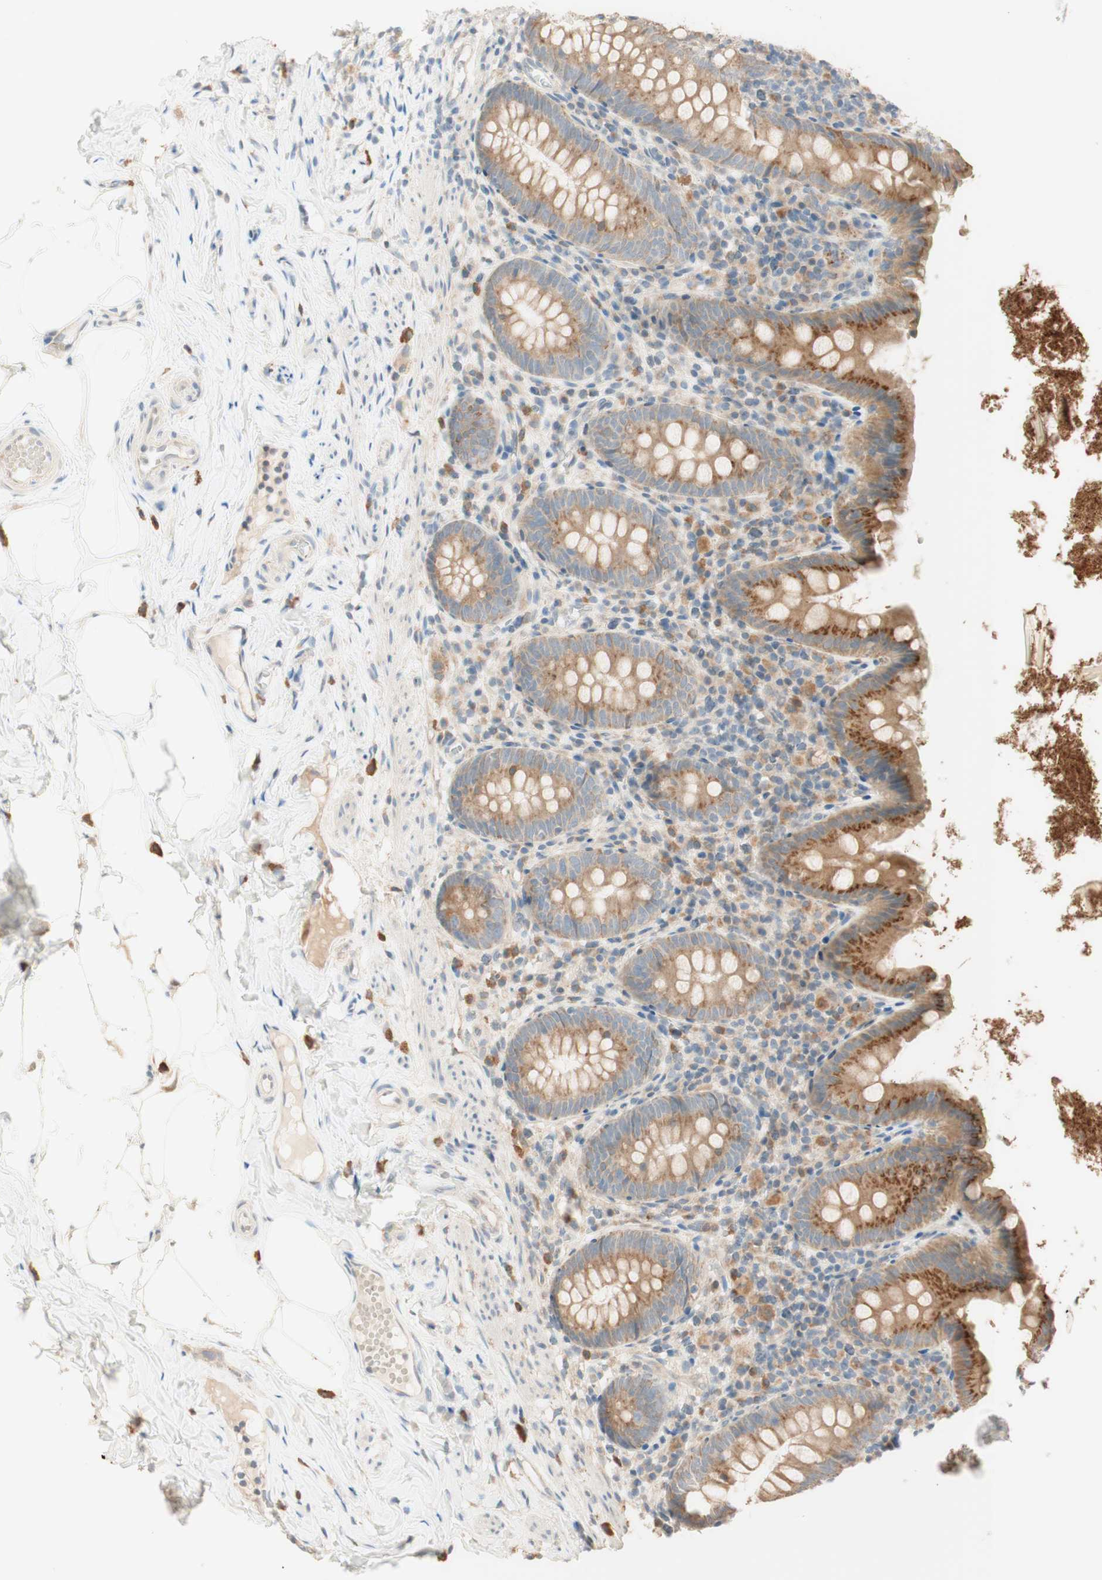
{"staining": {"intensity": "moderate", "quantity": ">75%", "location": "cytoplasmic/membranous"}, "tissue": "appendix", "cell_type": "Glandular cells", "image_type": "normal", "snomed": [{"axis": "morphology", "description": "Normal tissue, NOS"}, {"axis": "topography", "description": "Appendix"}], "caption": "High-magnification brightfield microscopy of benign appendix stained with DAB (brown) and counterstained with hematoxylin (blue). glandular cells exhibit moderate cytoplasmic/membranous expression is appreciated in about>75% of cells.", "gene": "CLCN2", "patient": {"sex": "male", "age": 52}}